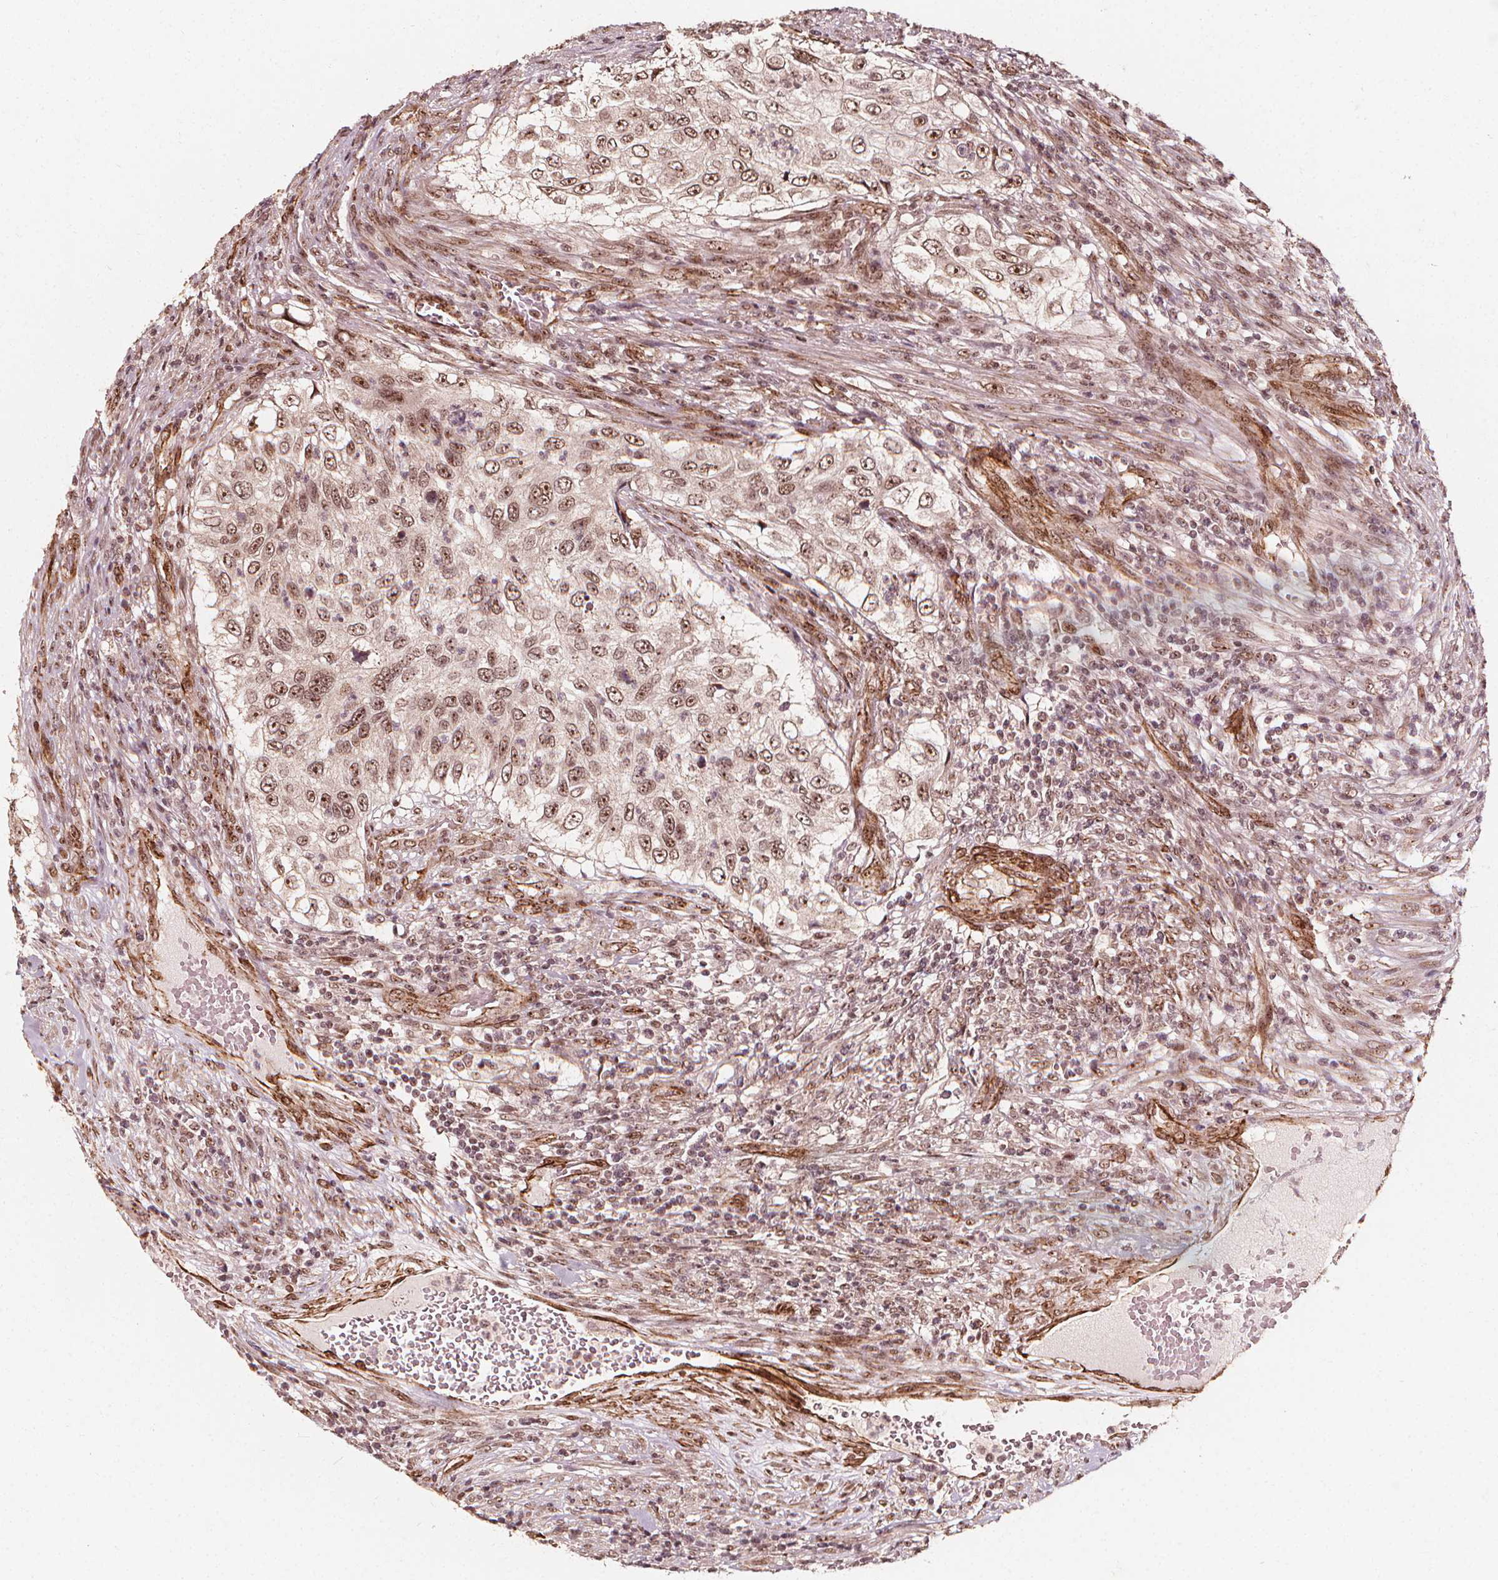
{"staining": {"intensity": "moderate", "quantity": ">75%", "location": "nuclear"}, "tissue": "urothelial cancer", "cell_type": "Tumor cells", "image_type": "cancer", "snomed": [{"axis": "morphology", "description": "Urothelial carcinoma, High grade"}, {"axis": "topography", "description": "Urinary bladder"}], "caption": "DAB immunohistochemical staining of urothelial carcinoma (high-grade) displays moderate nuclear protein expression in approximately >75% of tumor cells. (DAB = brown stain, brightfield microscopy at high magnification).", "gene": "EXOSC9", "patient": {"sex": "female", "age": 60}}